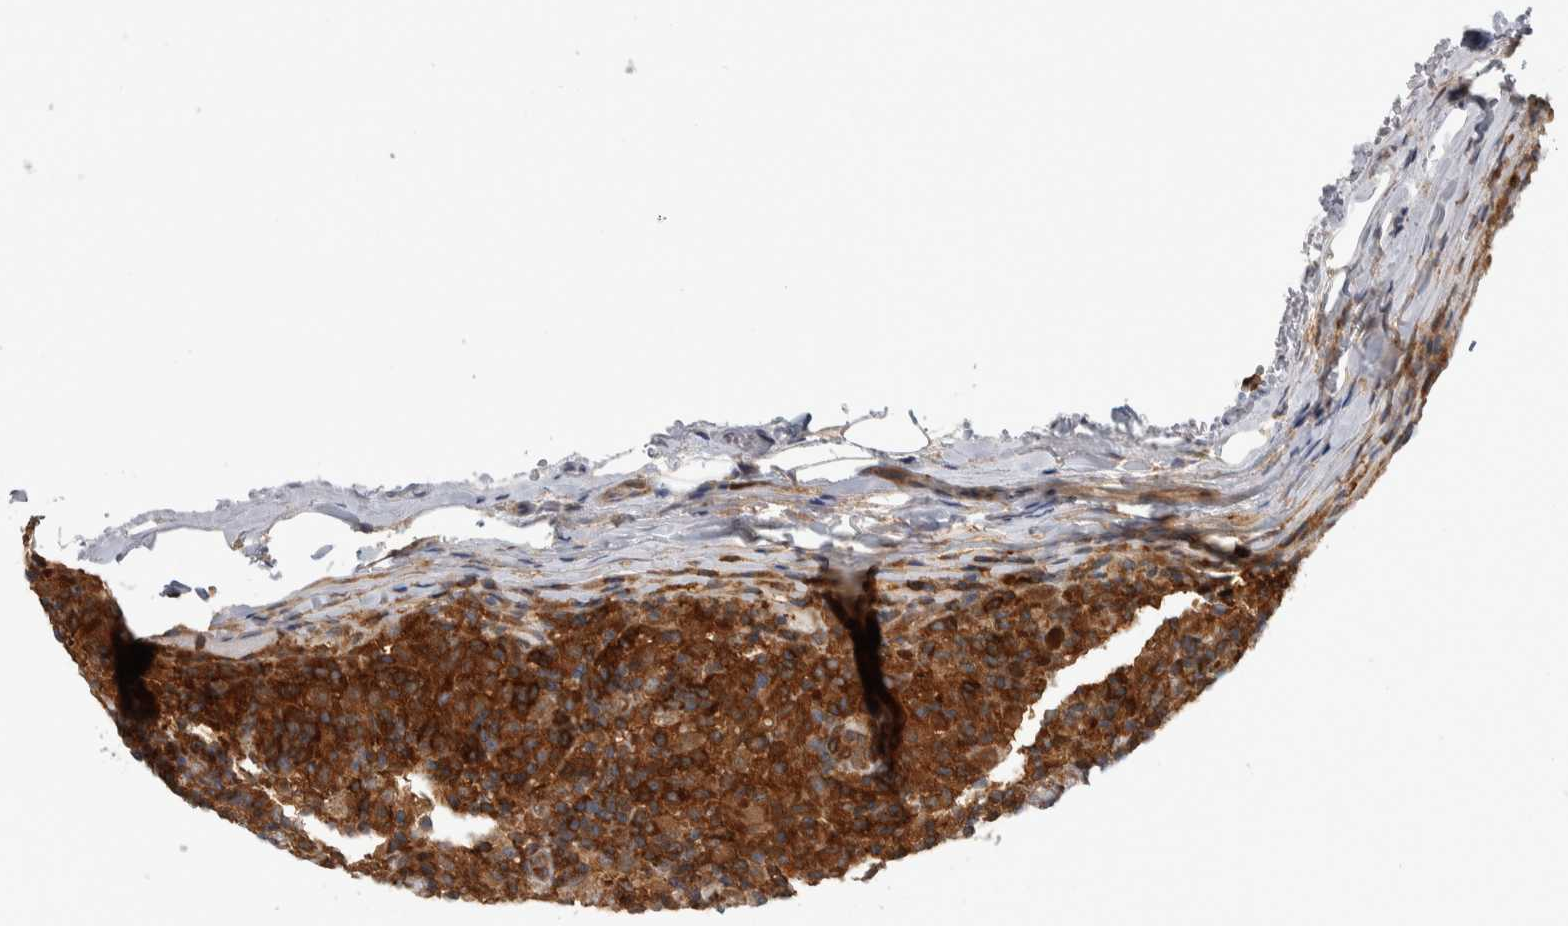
{"staining": {"intensity": "strong", "quantity": ">75%", "location": "cytoplasmic/membranous"}, "tissue": "lymphoma", "cell_type": "Tumor cells", "image_type": "cancer", "snomed": [{"axis": "morphology", "description": "Hodgkin's disease, NOS"}, {"axis": "topography", "description": "Lymph node"}], "caption": "Lymphoma stained for a protein demonstrates strong cytoplasmic/membranous positivity in tumor cells.", "gene": "NFKB2", "patient": {"sex": "male", "age": 70}}